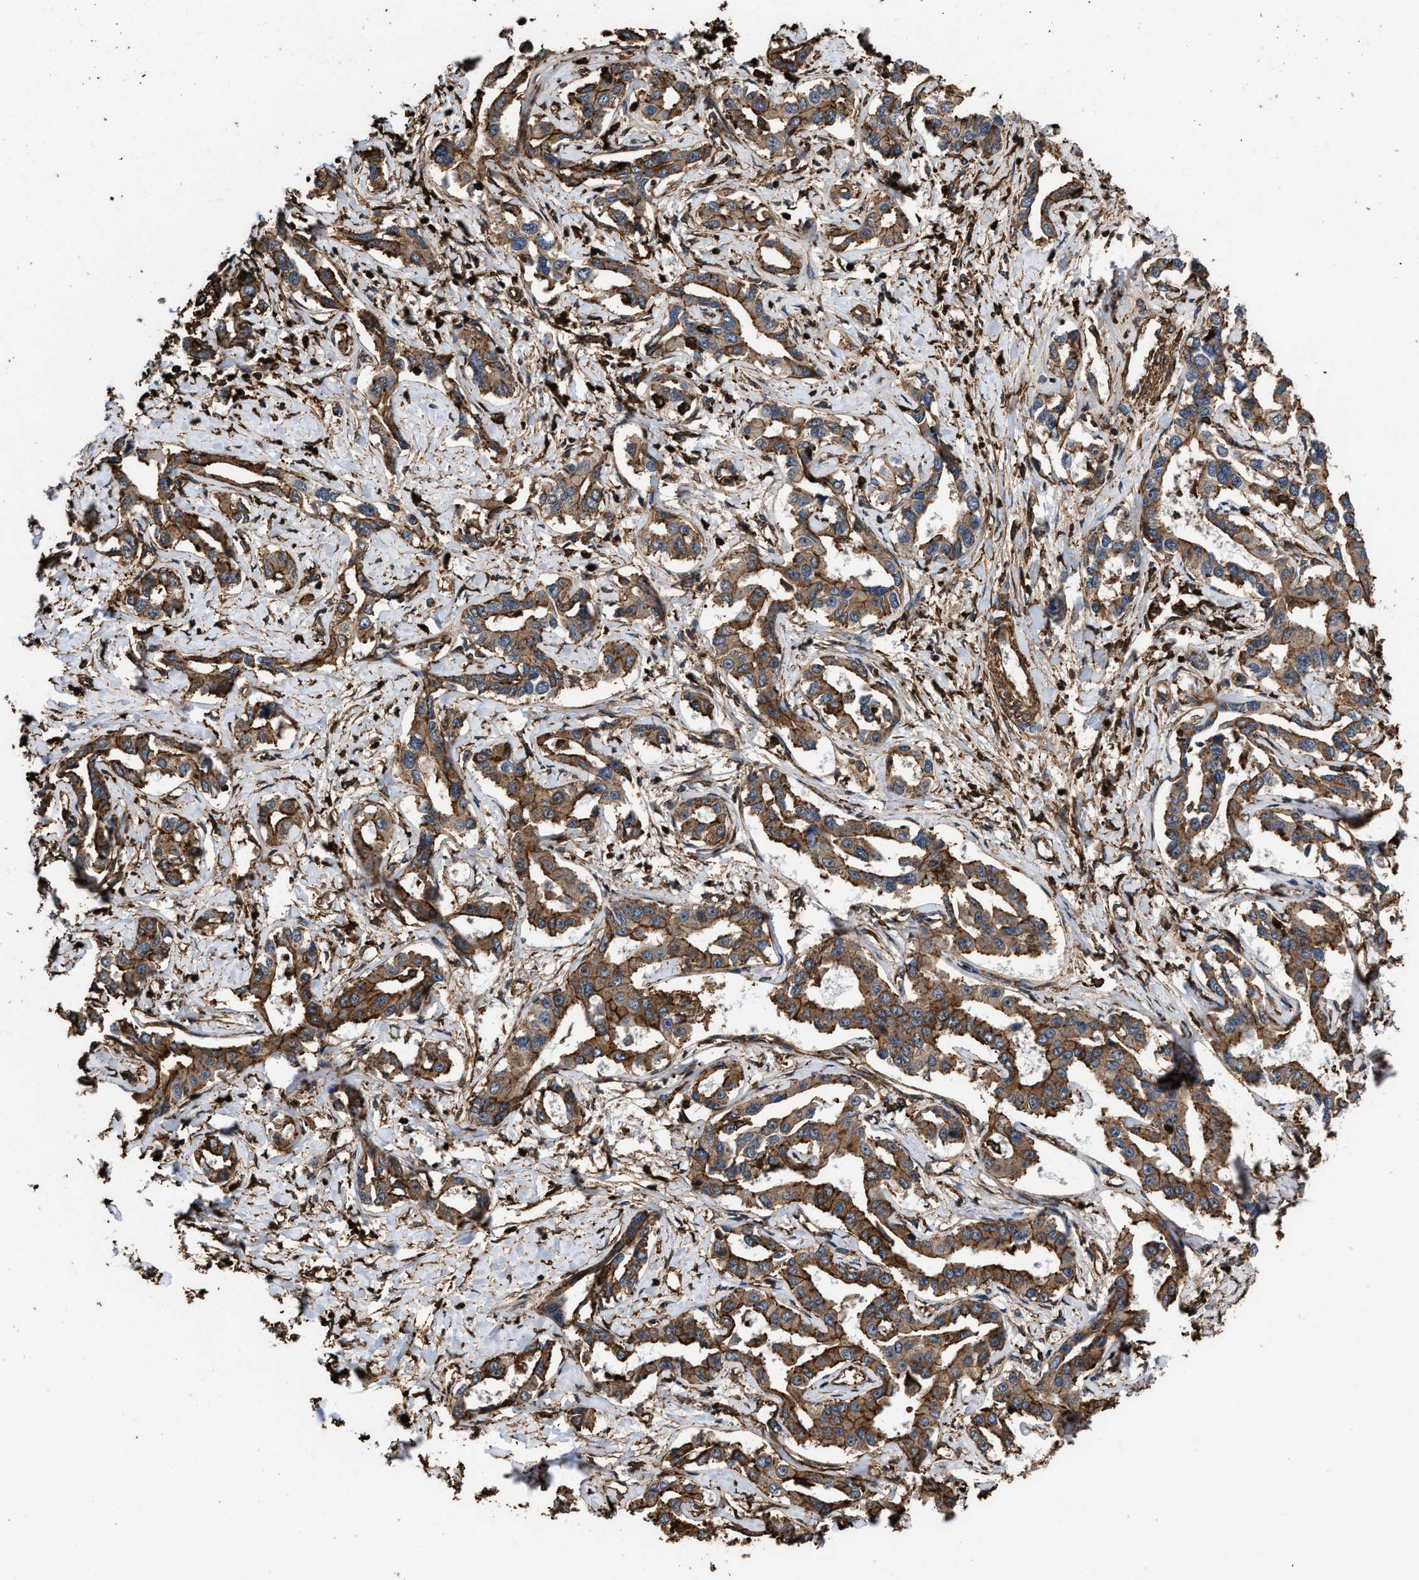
{"staining": {"intensity": "moderate", "quantity": ">75%", "location": "cytoplasmic/membranous"}, "tissue": "liver cancer", "cell_type": "Tumor cells", "image_type": "cancer", "snomed": [{"axis": "morphology", "description": "Cholangiocarcinoma"}, {"axis": "topography", "description": "Liver"}], "caption": "This is a photomicrograph of immunohistochemistry staining of liver cancer (cholangiocarcinoma), which shows moderate staining in the cytoplasmic/membranous of tumor cells.", "gene": "KBTBD2", "patient": {"sex": "male", "age": 59}}